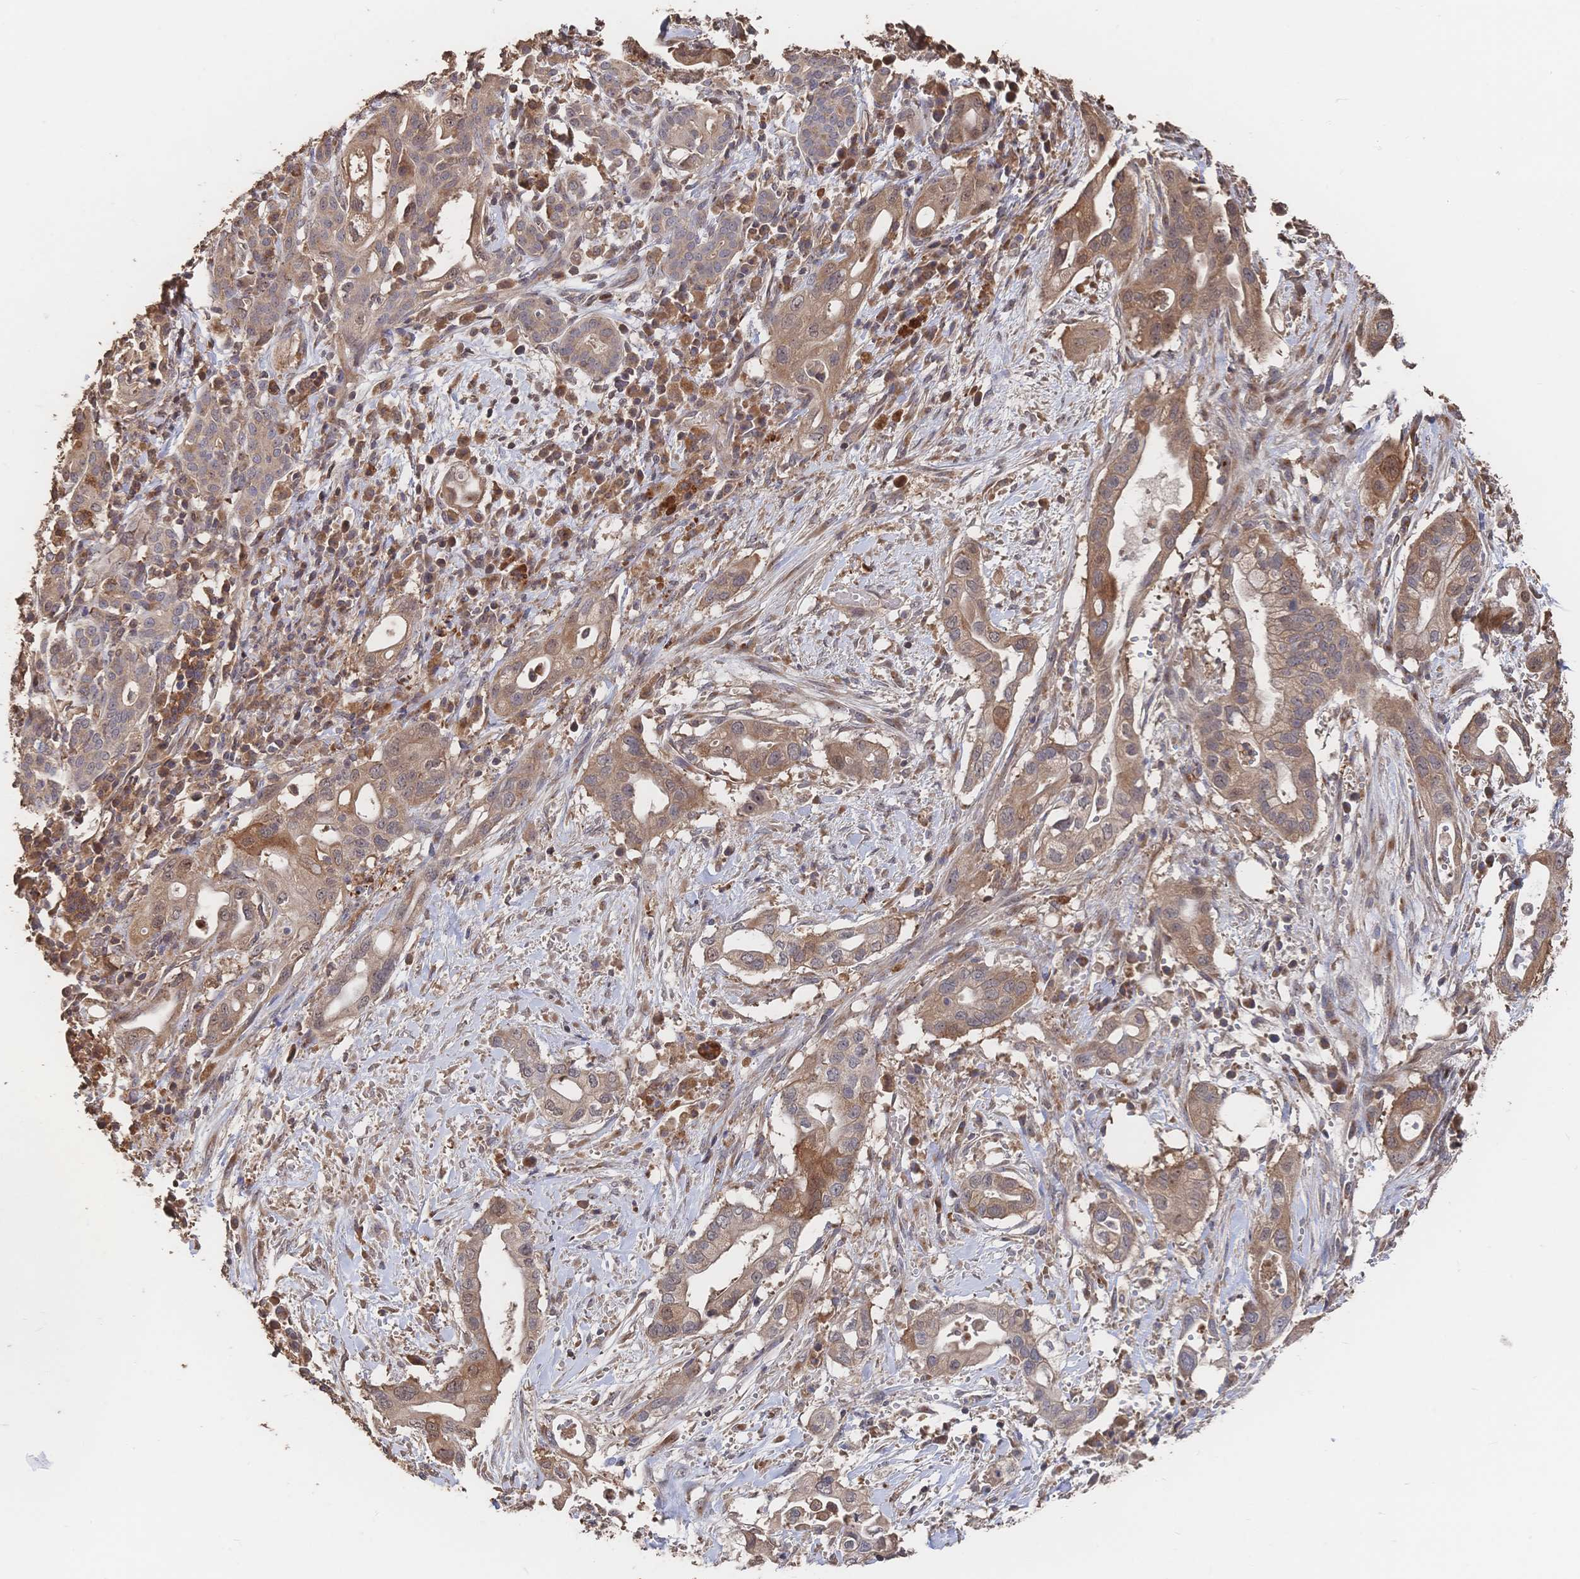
{"staining": {"intensity": "moderate", "quantity": ">75%", "location": "cytoplasmic/membranous,nuclear"}, "tissue": "pancreatic cancer", "cell_type": "Tumor cells", "image_type": "cancer", "snomed": [{"axis": "morphology", "description": "Adenocarcinoma, NOS"}, {"axis": "topography", "description": "Pancreas"}], "caption": "Human pancreatic cancer (adenocarcinoma) stained for a protein (brown) shows moderate cytoplasmic/membranous and nuclear positive staining in about >75% of tumor cells.", "gene": "DNAJA4", "patient": {"sex": "male", "age": 44}}